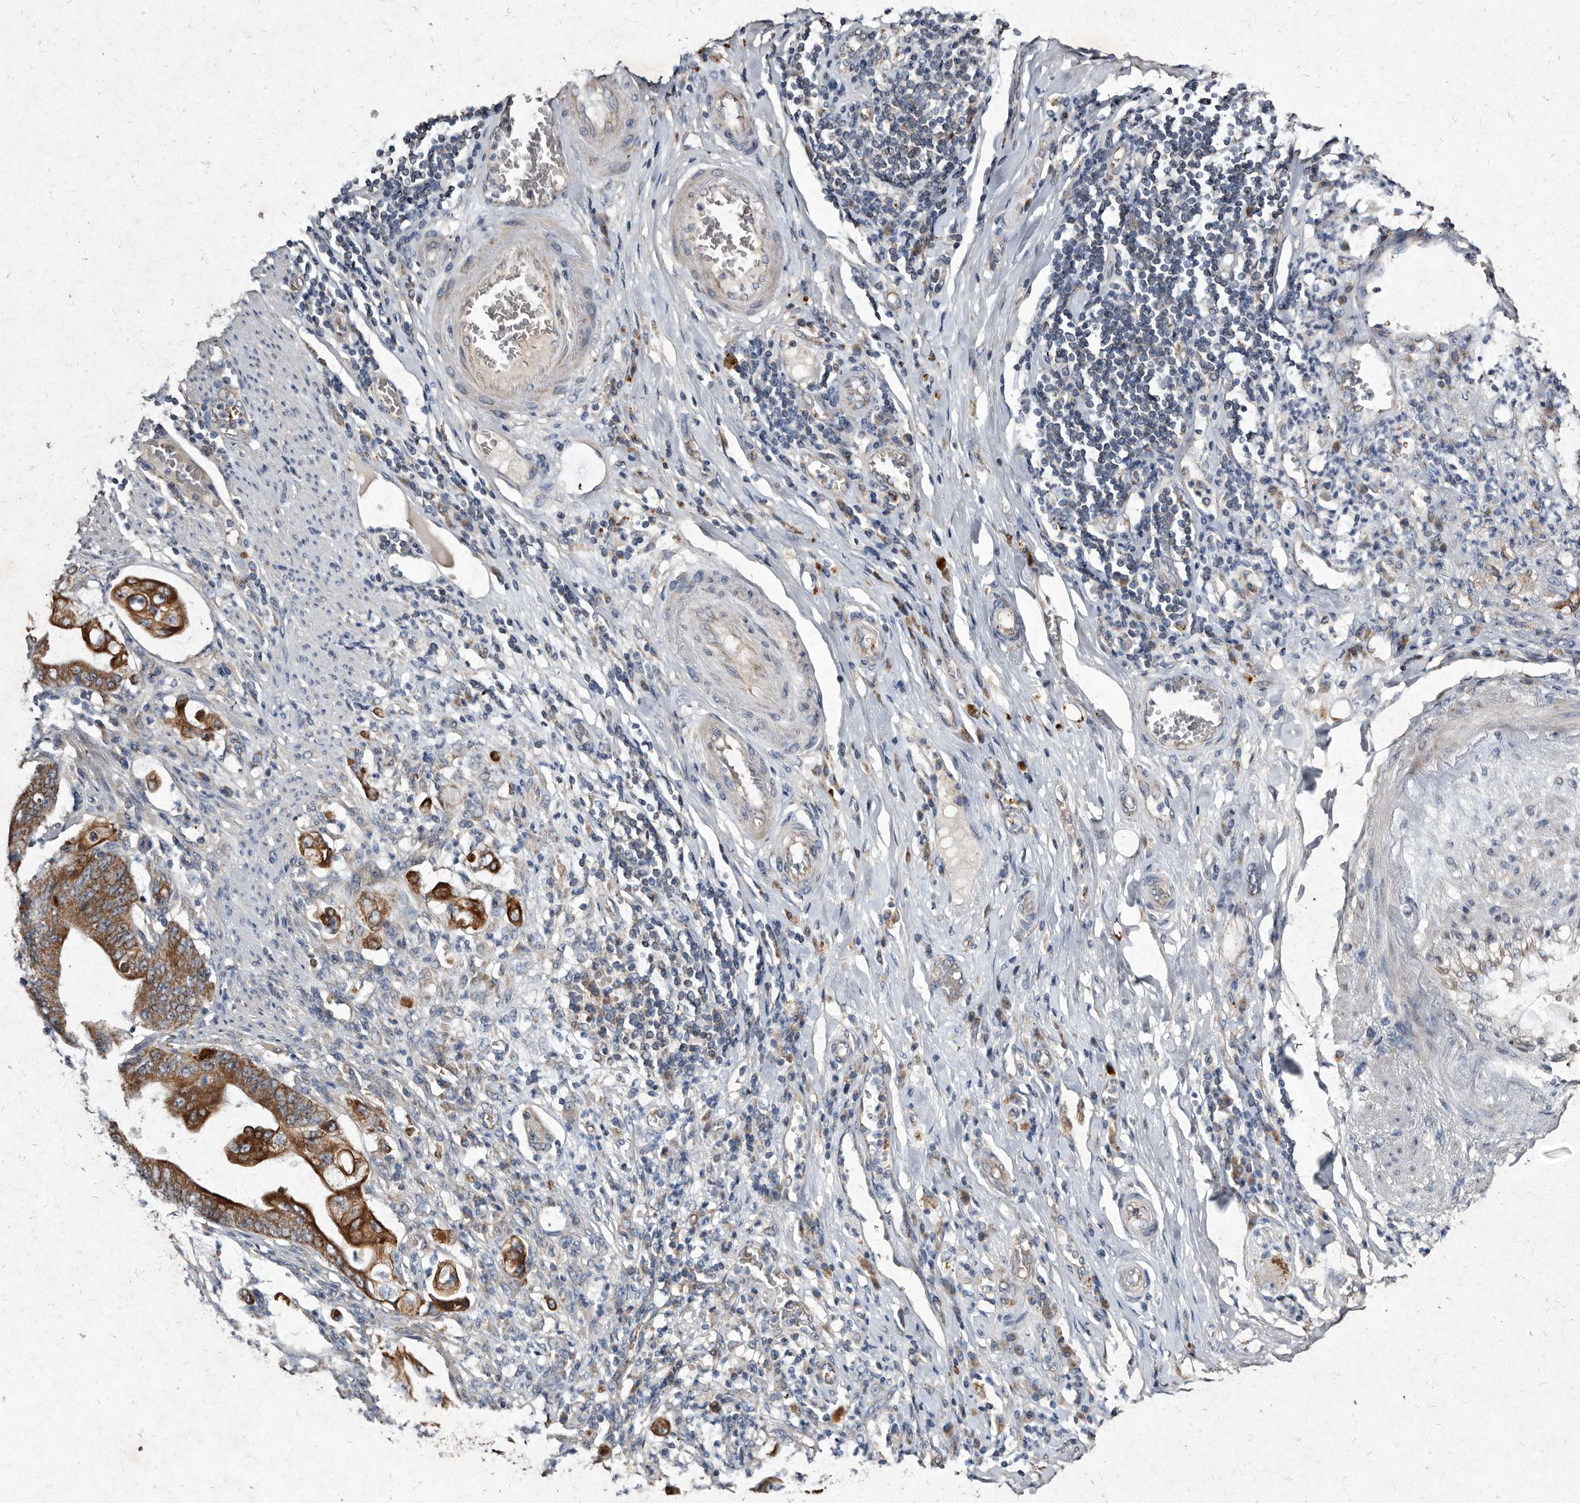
{"staining": {"intensity": "strong", "quantity": ">75%", "location": "cytoplasmic/membranous"}, "tissue": "stomach cancer", "cell_type": "Tumor cells", "image_type": "cancer", "snomed": [{"axis": "morphology", "description": "Adenocarcinoma, NOS"}, {"axis": "topography", "description": "Stomach"}], "caption": "The histopathology image displays immunohistochemical staining of adenocarcinoma (stomach). There is strong cytoplasmic/membranous positivity is appreciated in about >75% of tumor cells.", "gene": "YPEL3", "patient": {"sex": "female", "age": 73}}